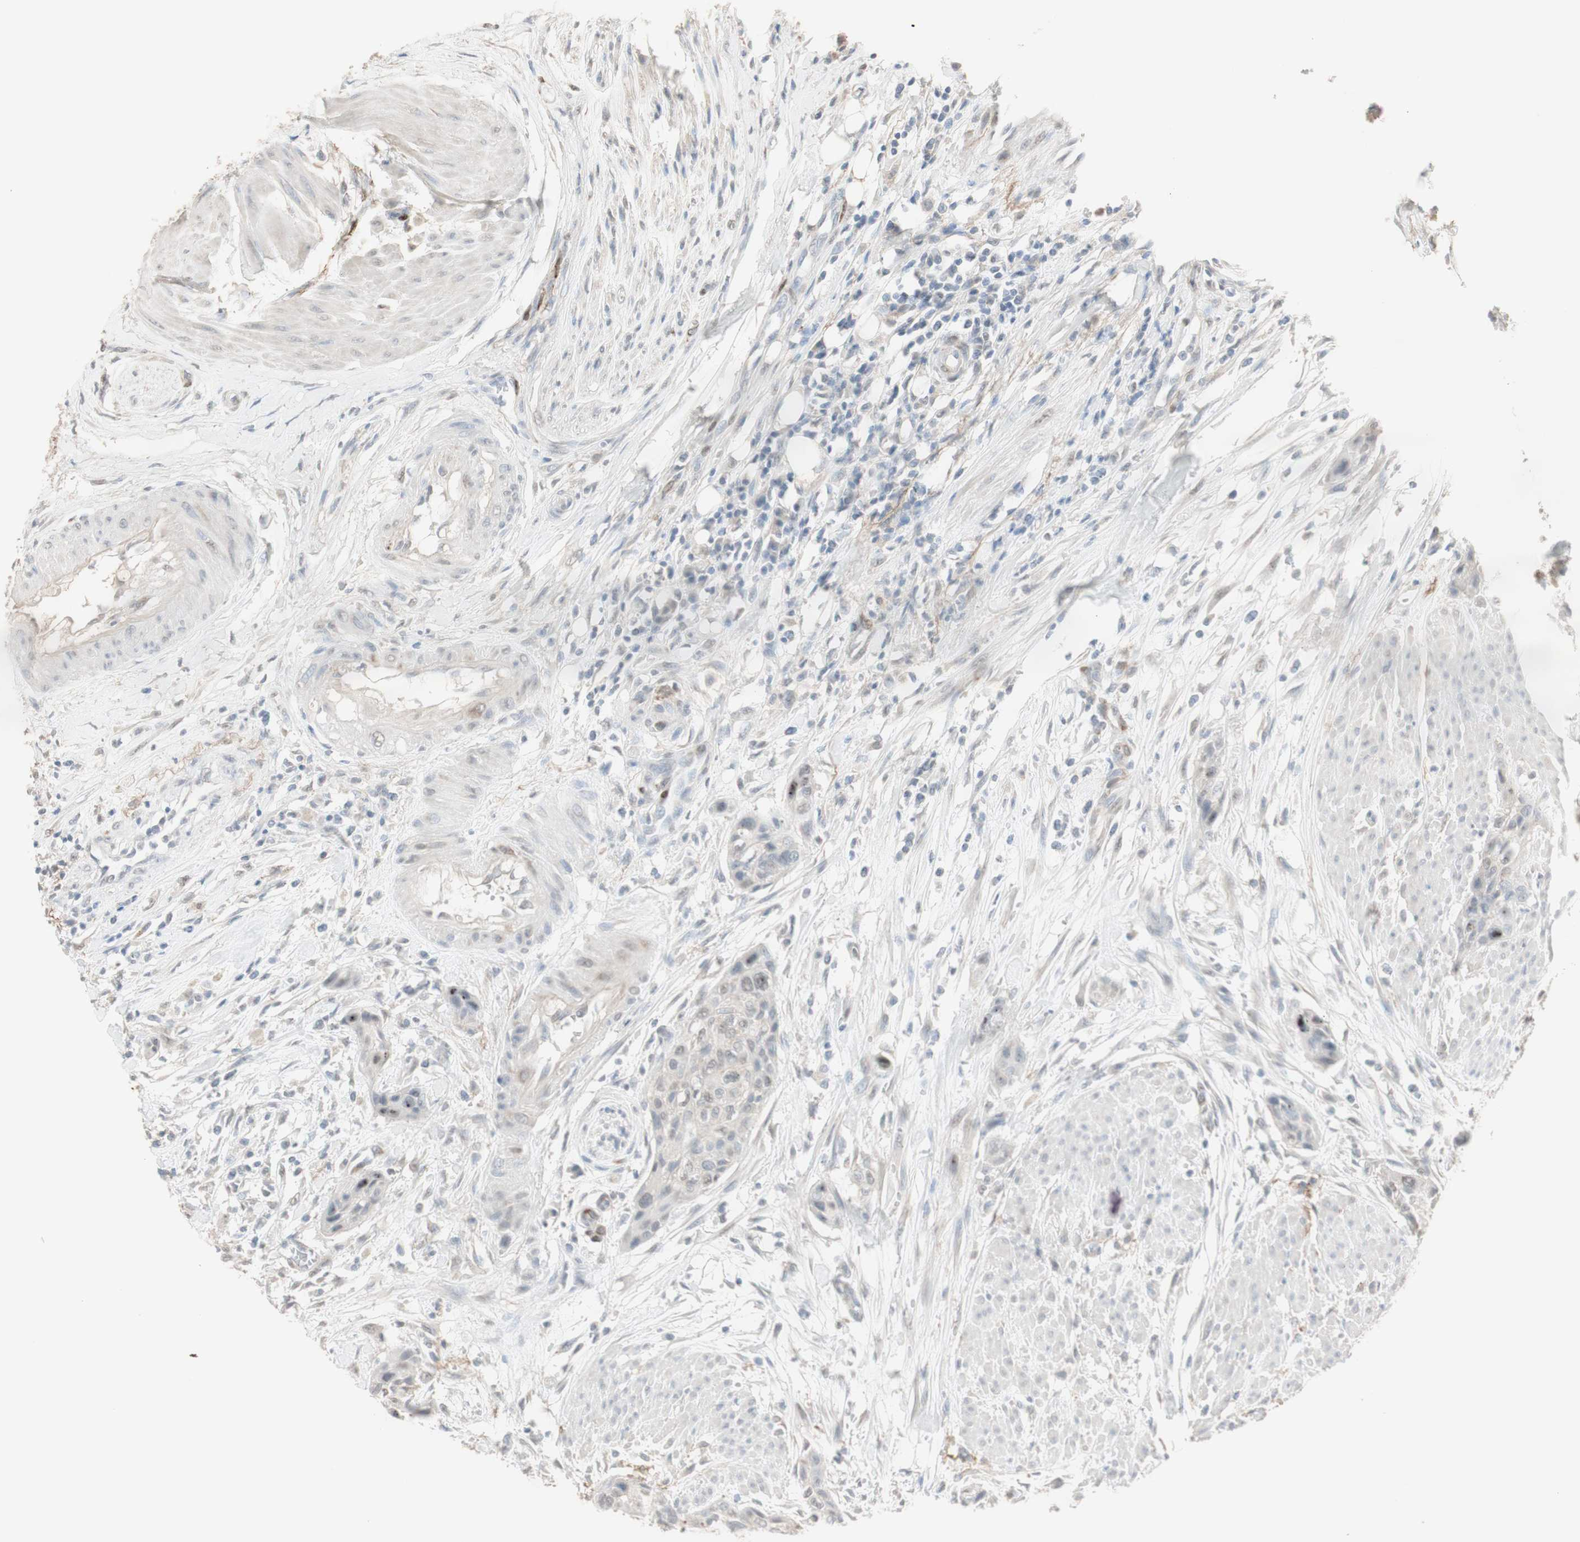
{"staining": {"intensity": "negative", "quantity": "none", "location": "none"}, "tissue": "urothelial cancer", "cell_type": "Tumor cells", "image_type": "cancer", "snomed": [{"axis": "morphology", "description": "Urothelial carcinoma, High grade"}, {"axis": "topography", "description": "Urinary bladder"}], "caption": "This is an IHC histopathology image of human urothelial cancer. There is no expression in tumor cells.", "gene": "MUC3A", "patient": {"sex": "male", "age": 35}}